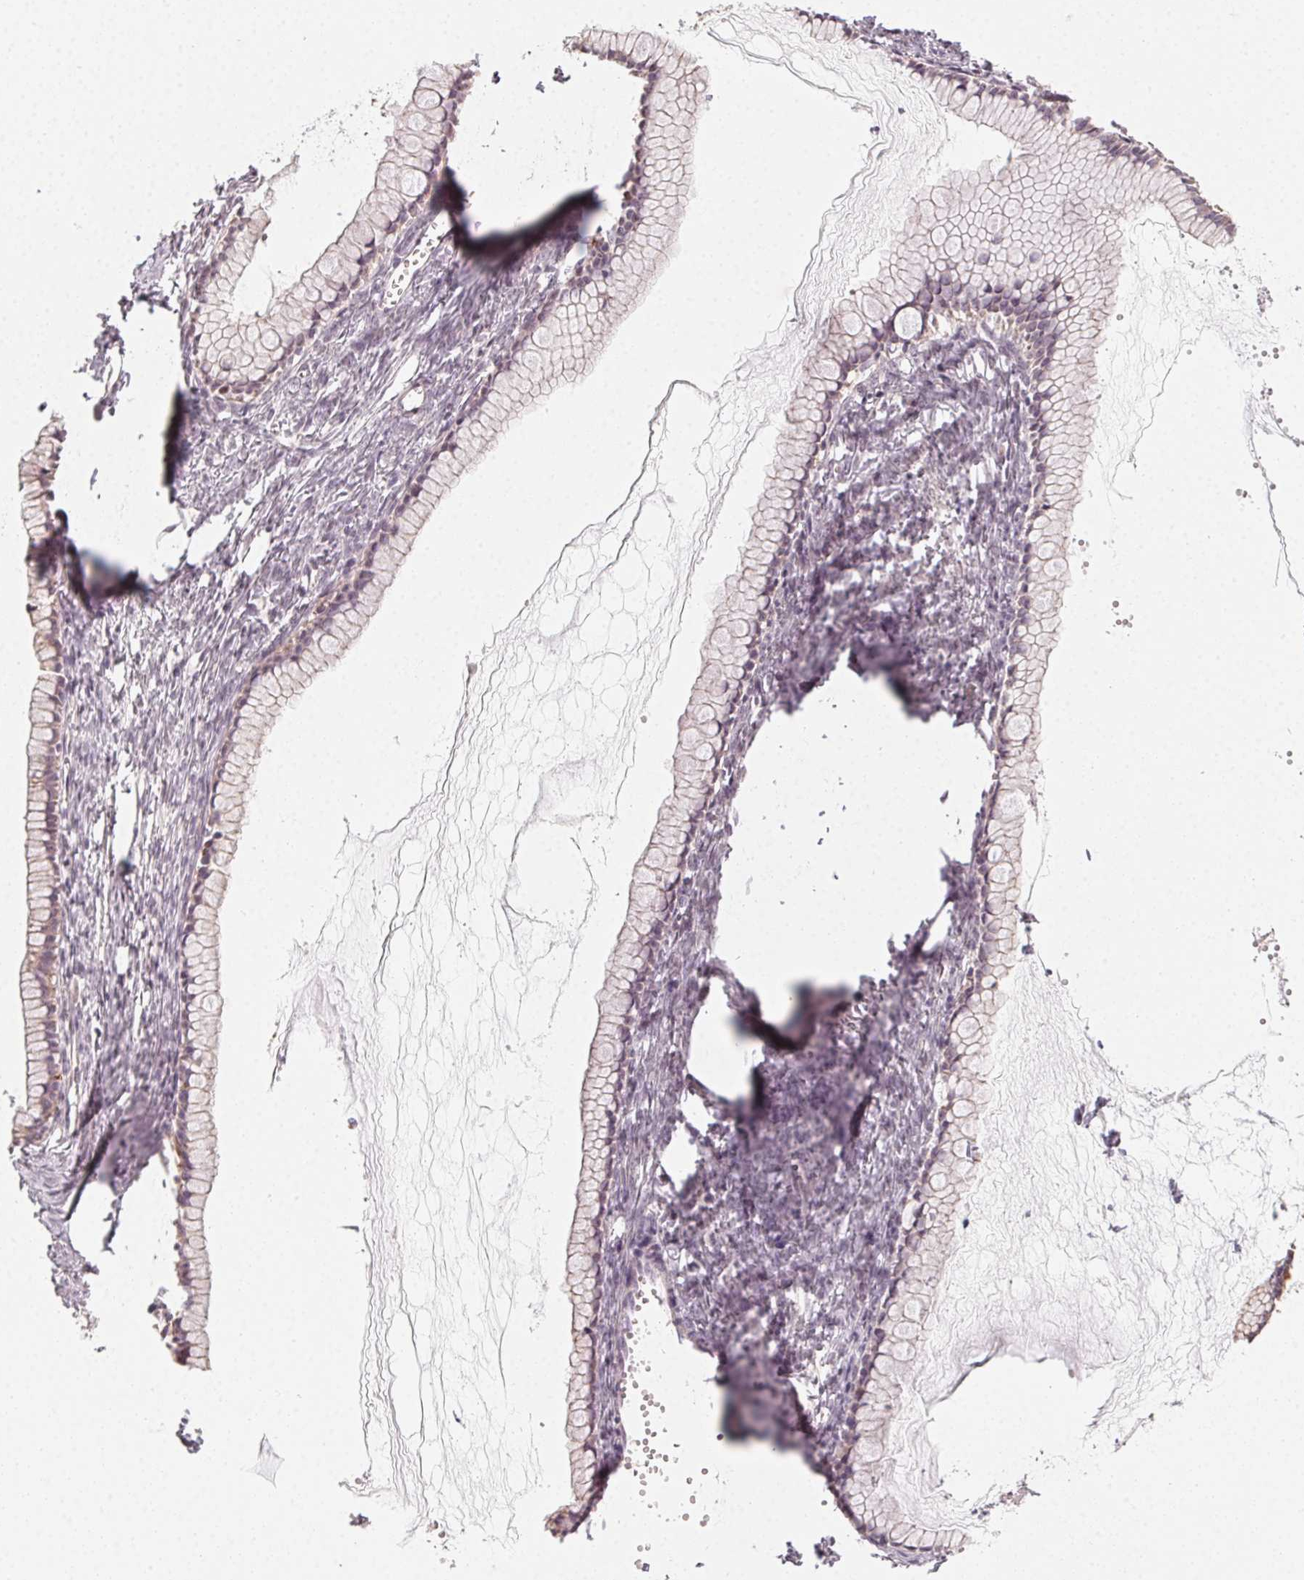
{"staining": {"intensity": "weak", "quantity": "<25%", "location": "cytoplasmic/membranous"}, "tissue": "ovarian cancer", "cell_type": "Tumor cells", "image_type": "cancer", "snomed": [{"axis": "morphology", "description": "Cystadenocarcinoma, mucinous, NOS"}, {"axis": "topography", "description": "Ovary"}], "caption": "This photomicrograph is of ovarian cancer stained with IHC to label a protein in brown with the nuclei are counter-stained blue. There is no positivity in tumor cells.", "gene": "NCOA4", "patient": {"sex": "female", "age": 41}}